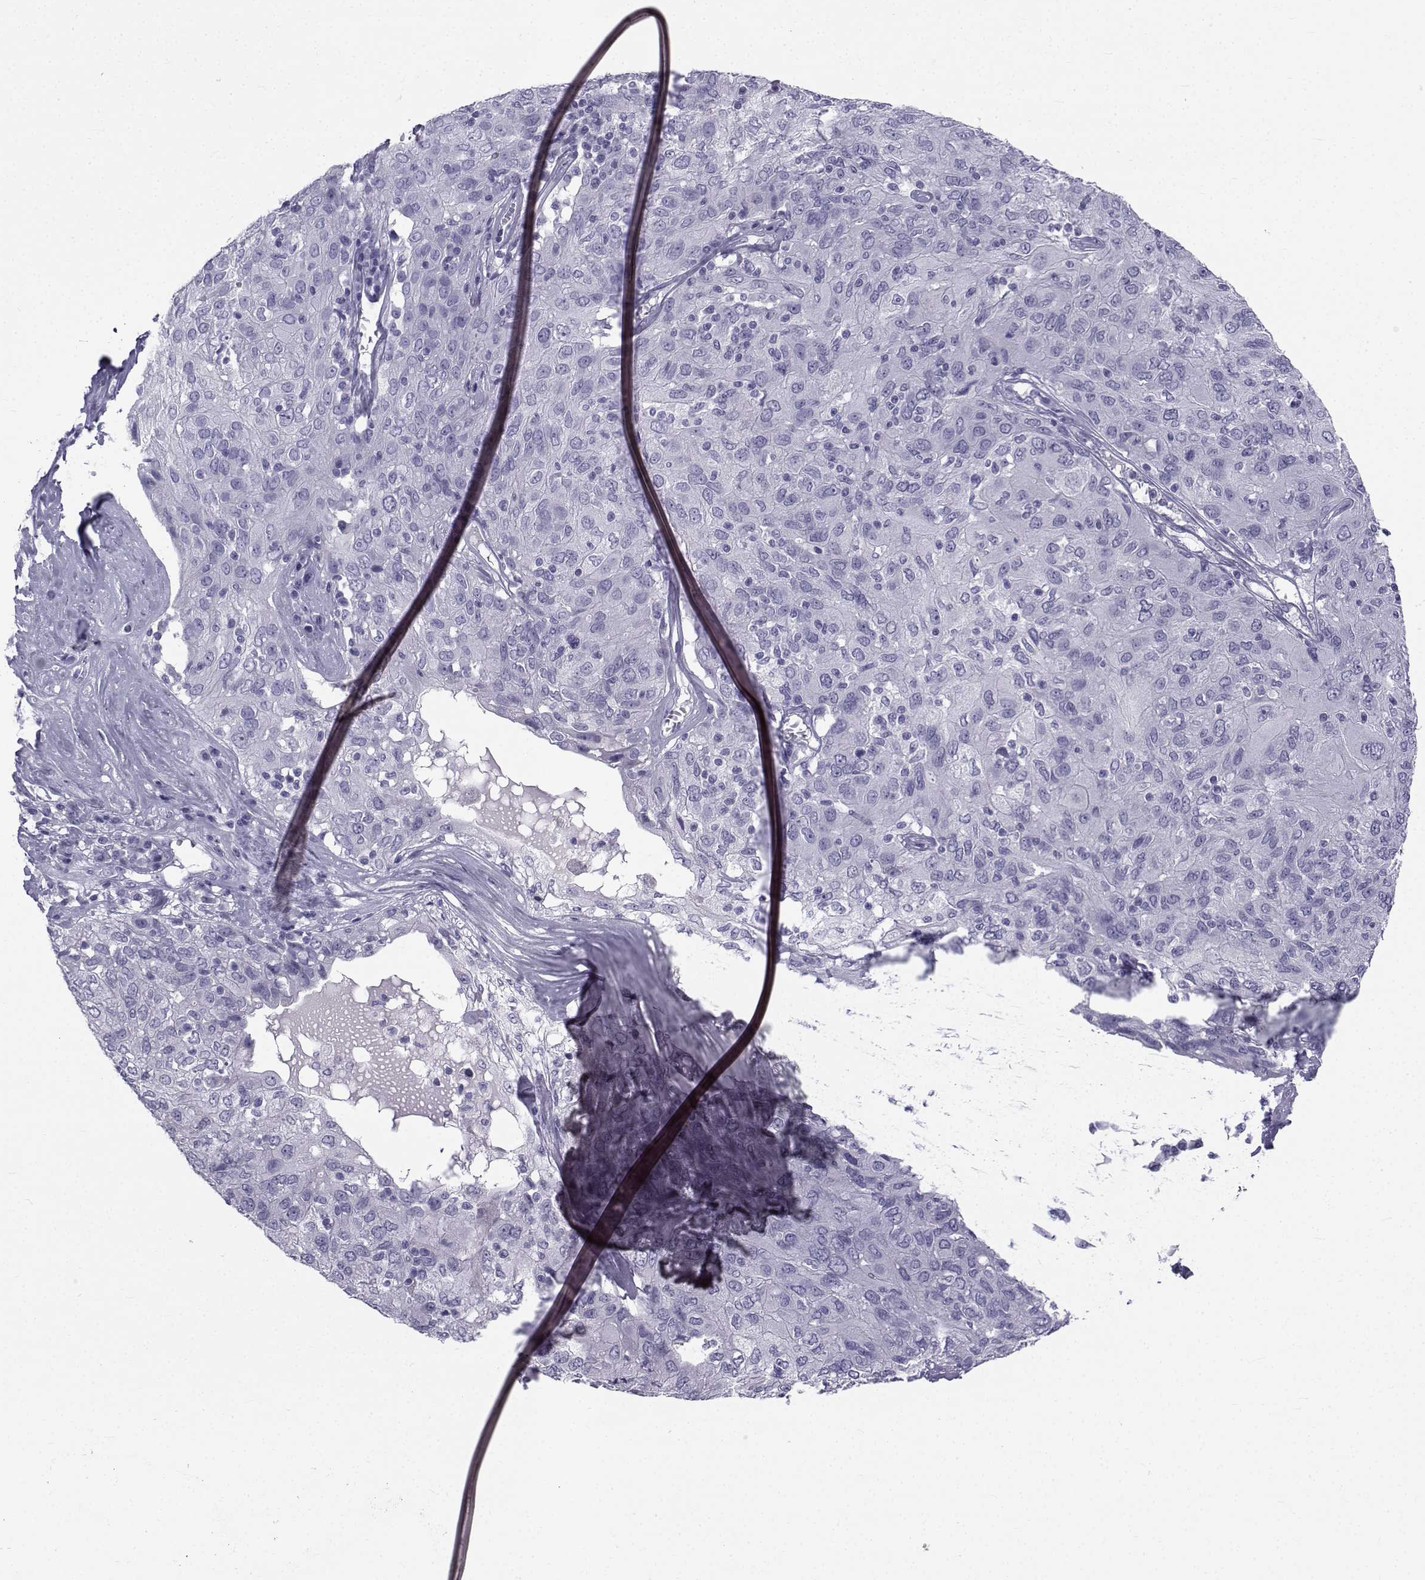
{"staining": {"intensity": "negative", "quantity": "none", "location": "none"}, "tissue": "ovarian cancer", "cell_type": "Tumor cells", "image_type": "cancer", "snomed": [{"axis": "morphology", "description": "Carcinoma, endometroid"}, {"axis": "topography", "description": "Ovary"}], "caption": "This is a histopathology image of IHC staining of ovarian cancer (endometroid carcinoma), which shows no positivity in tumor cells. (Stains: DAB immunohistochemistry (IHC) with hematoxylin counter stain, Microscopy: brightfield microscopy at high magnification).", "gene": "SPANXD", "patient": {"sex": "female", "age": 50}}